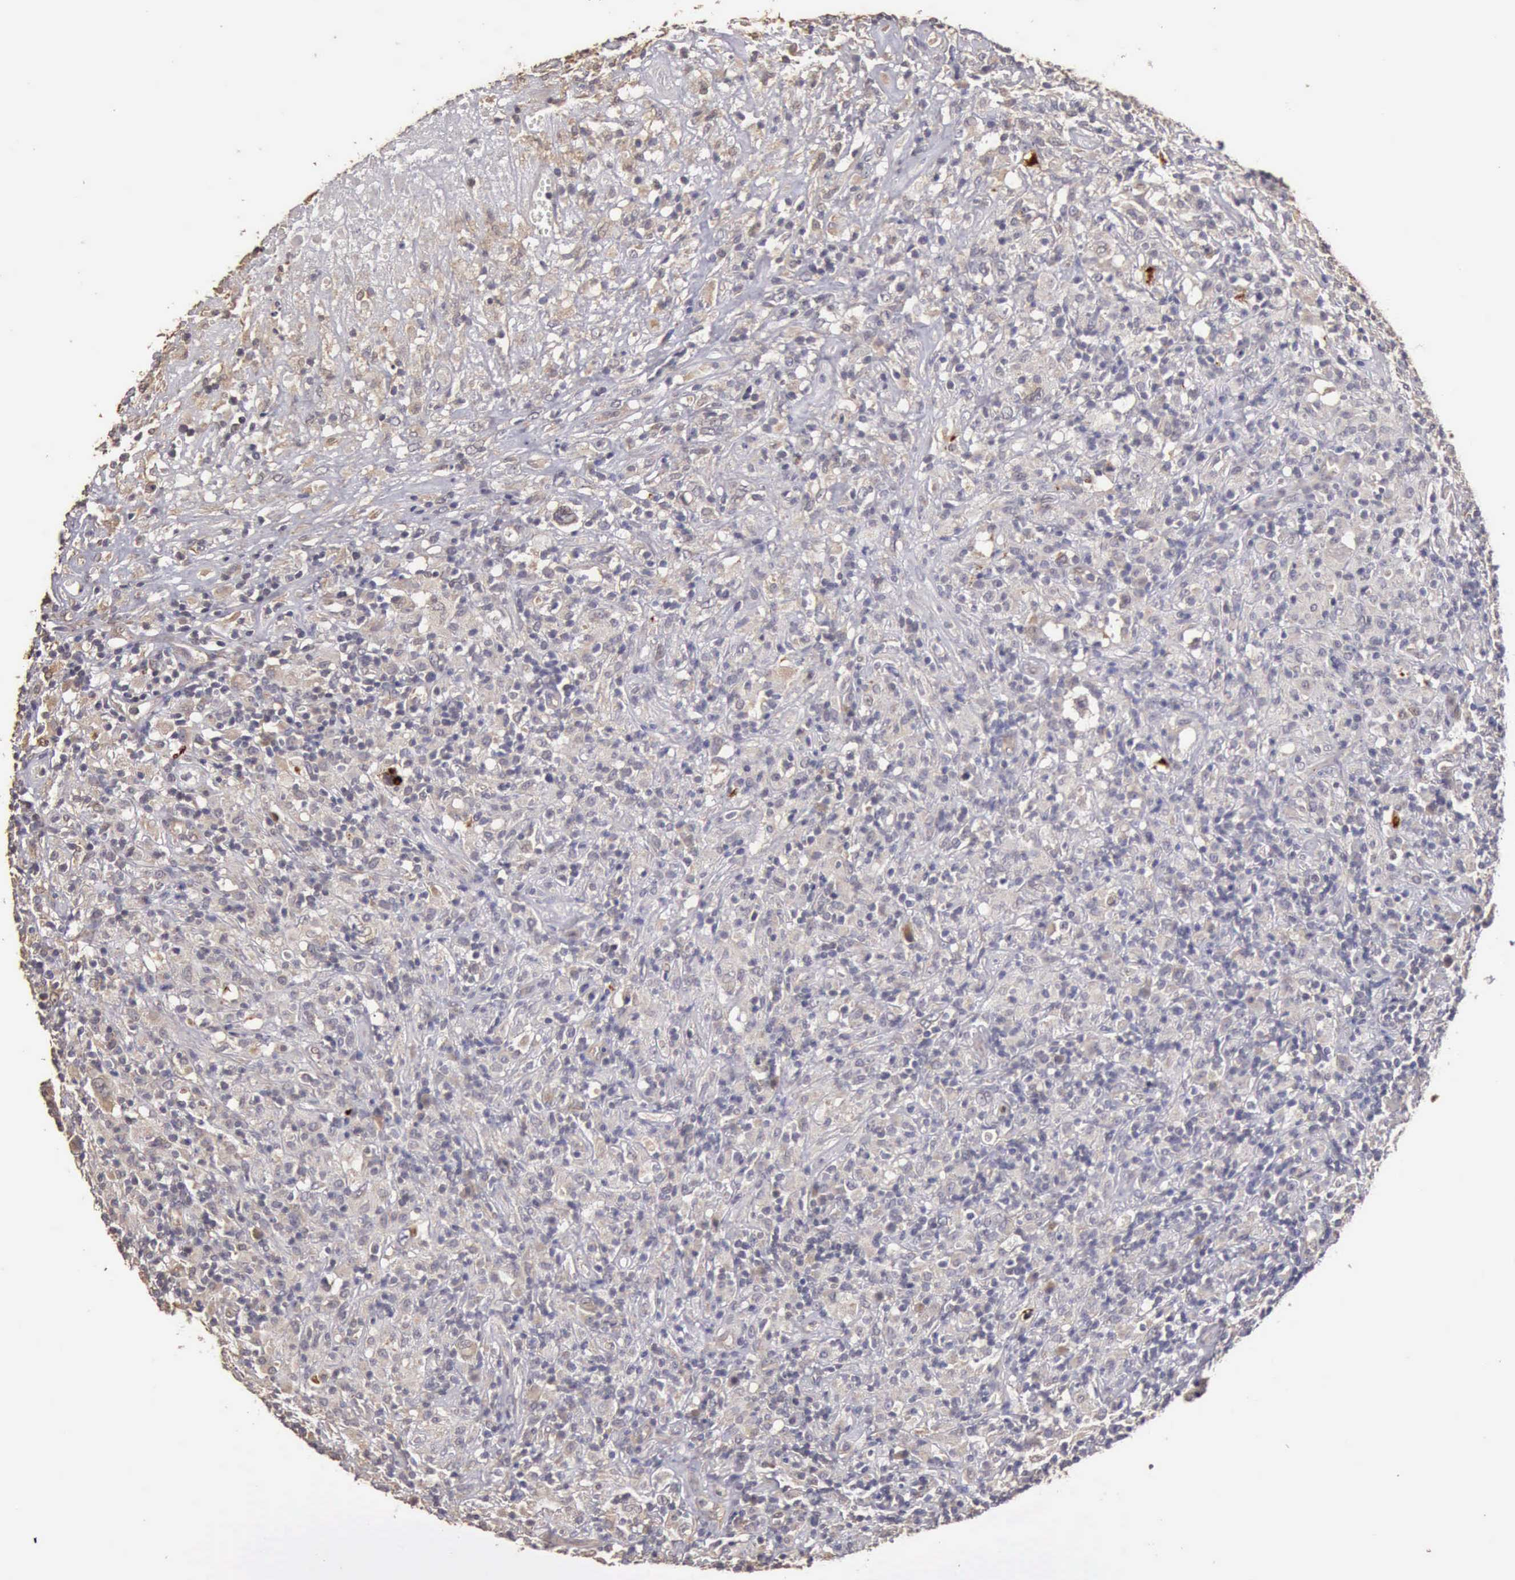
{"staining": {"intensity": "negative", "quantity": "none", "location": "none"}, "tissue": "lymphoma", "cell_type": "Tumor cells", "image_type": "cancer", "snomed": [{"axis": "morphology", "description": "Hodgkin's disease, NOS"}, {"axis": "topography", "description": "Lymph node"}], "caption": "There is no significant staining in tumor cells of lymphoma. Brightfield microscopy of immunohistochemistry (IHC) stained with DAB (3,3'-diaminobenzidine) (brown) and hematoxylin (blue), captured at high magnification.", "gene": "BMX", "patient": {"sex": "male", "age": 46}}